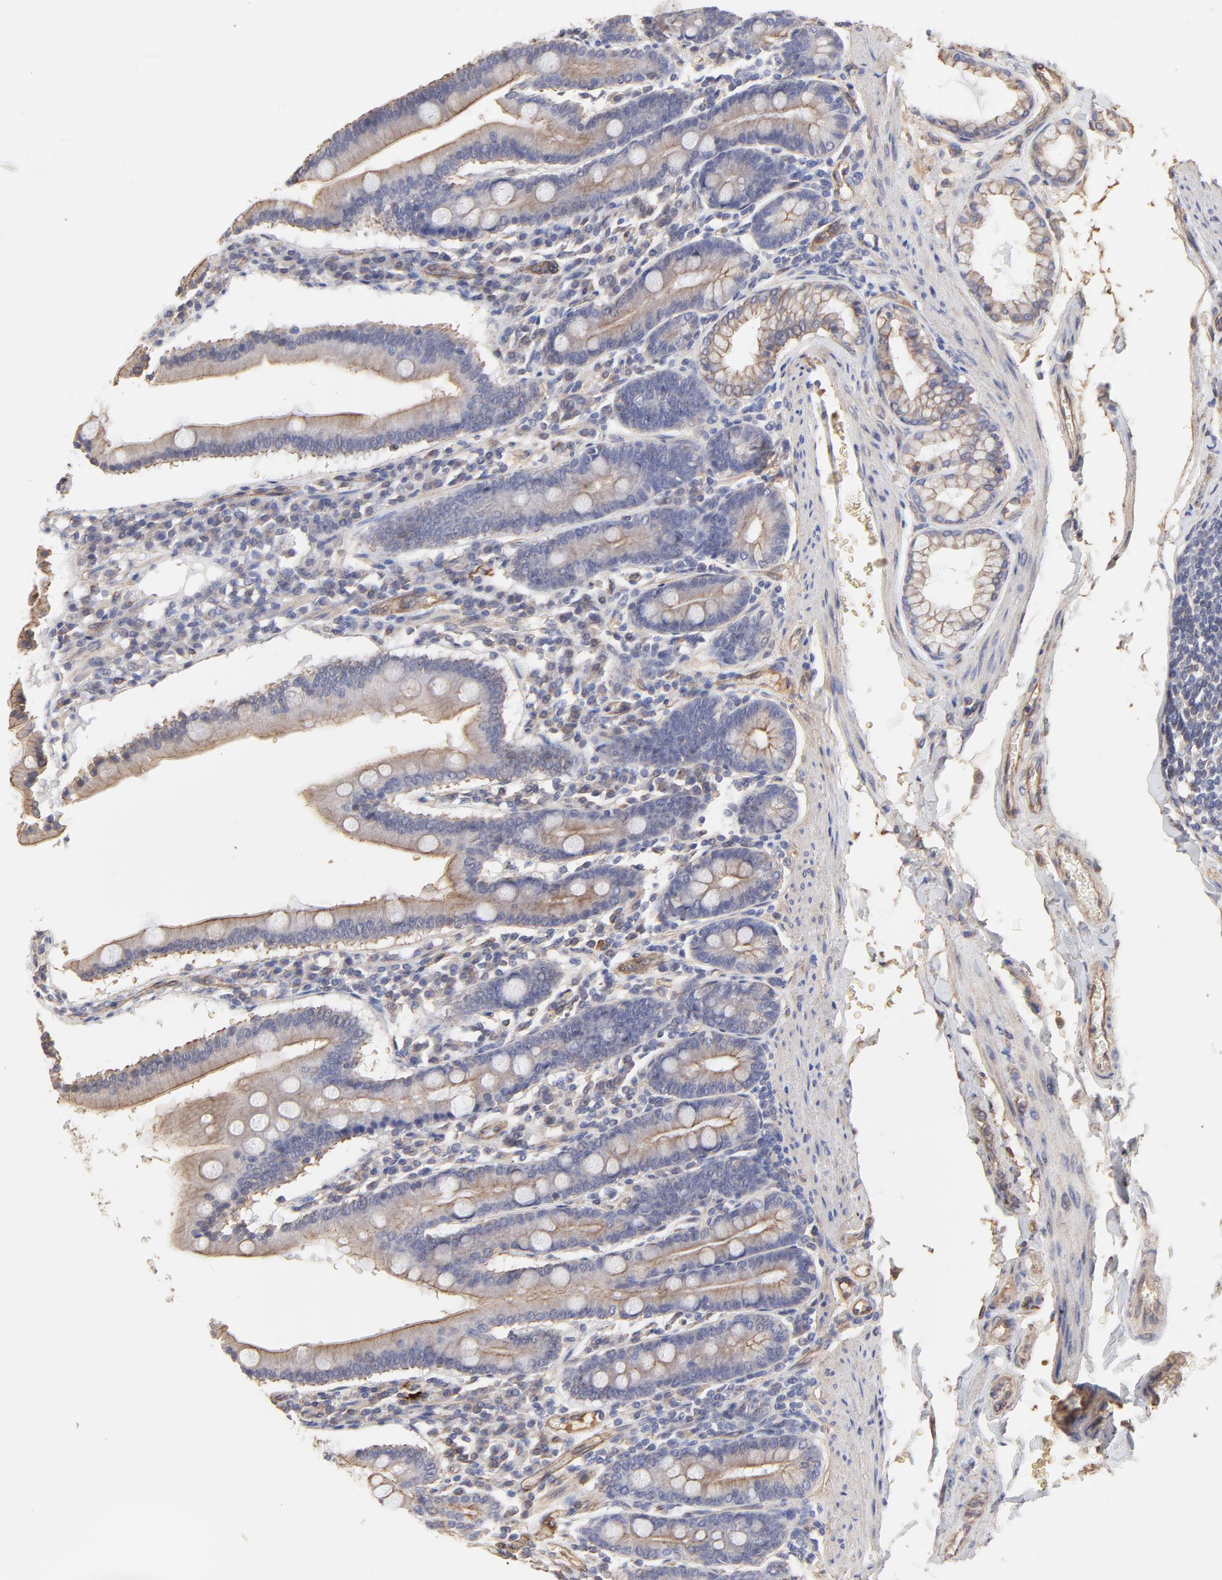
{"staining": {"intensity": "moderate", "quantity": ">75%", "location": "cytoplasmic/membranous"}, "tissue": "duodenum", "cell_type": "Glandular cells", "image_type": "normal", "snomed": [{"axis": "morphology", "description": "Normal tissue, NOS"}, {"axis": "topography", "description": "Duodenum"}], "caption": "Immunohistochemical staining of unremarkable human duodenum demonstrates medium levels of moderate cytoplasmic/membranous expression in approximately >75% of glandular cells. Nuclei are stained in blue.", "gene": "LRCH2", "patient": {"sex": "male", "age": 50}}